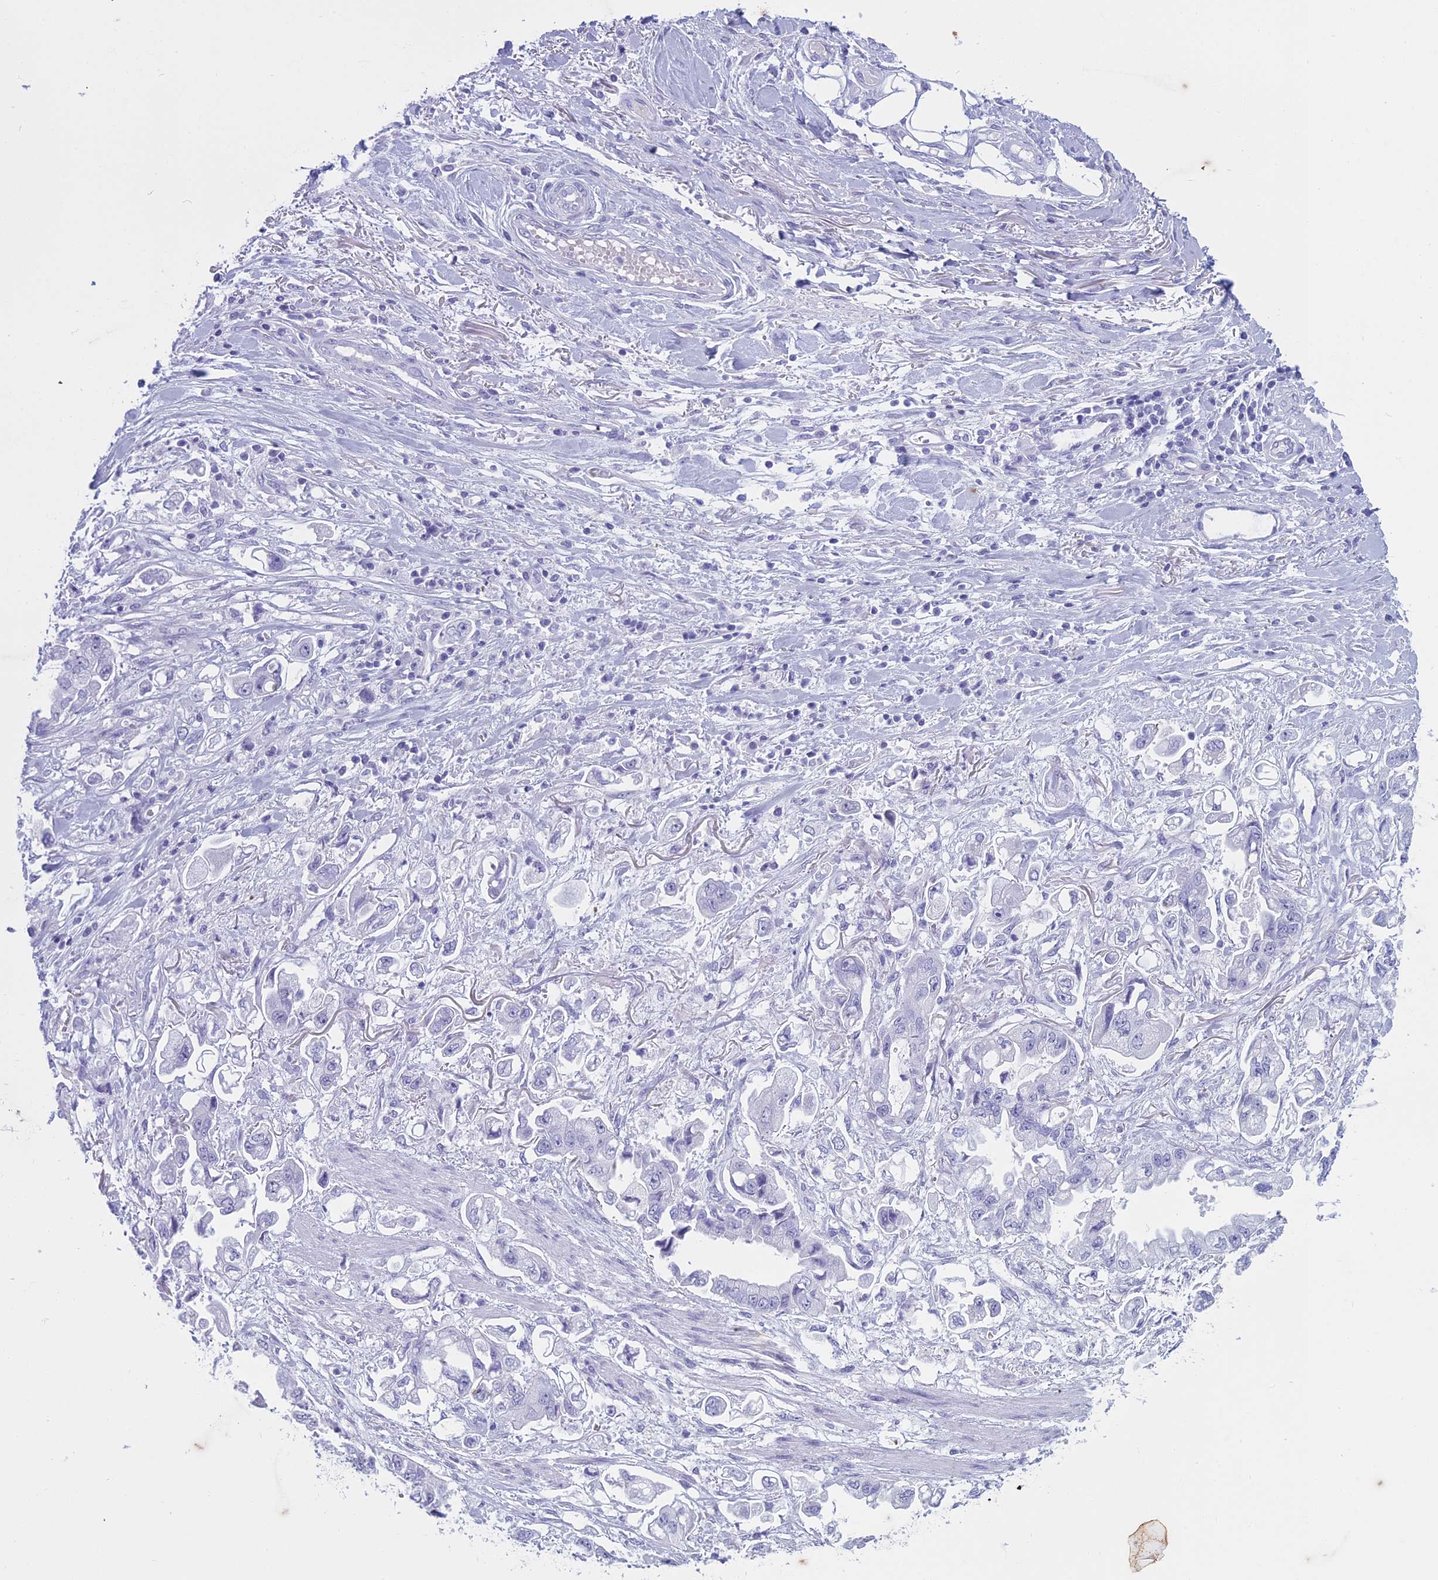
{"staining": {"intensity": "negative", "quantity": "none", "location": "none"}, "tissue": "stomach cancer", "cell_type": "Tumor cells", "image_type": "cancer", "snomed": [{"axis": "morphology", "description": "Adenocarcinoma, NOS"}, {"axis": "topography", "description": "Stomach"}], "caption": "Immunohistochemistry photomicrograph of stomach cancer stained for a protein (brown), which shows no staining in tumor cells. (DAB (3,3'-diaminobenzidine) immunohistochemistry, high magnification).", "gene": "HMGB4", "patient": {"sex": "male", "age": 62}}